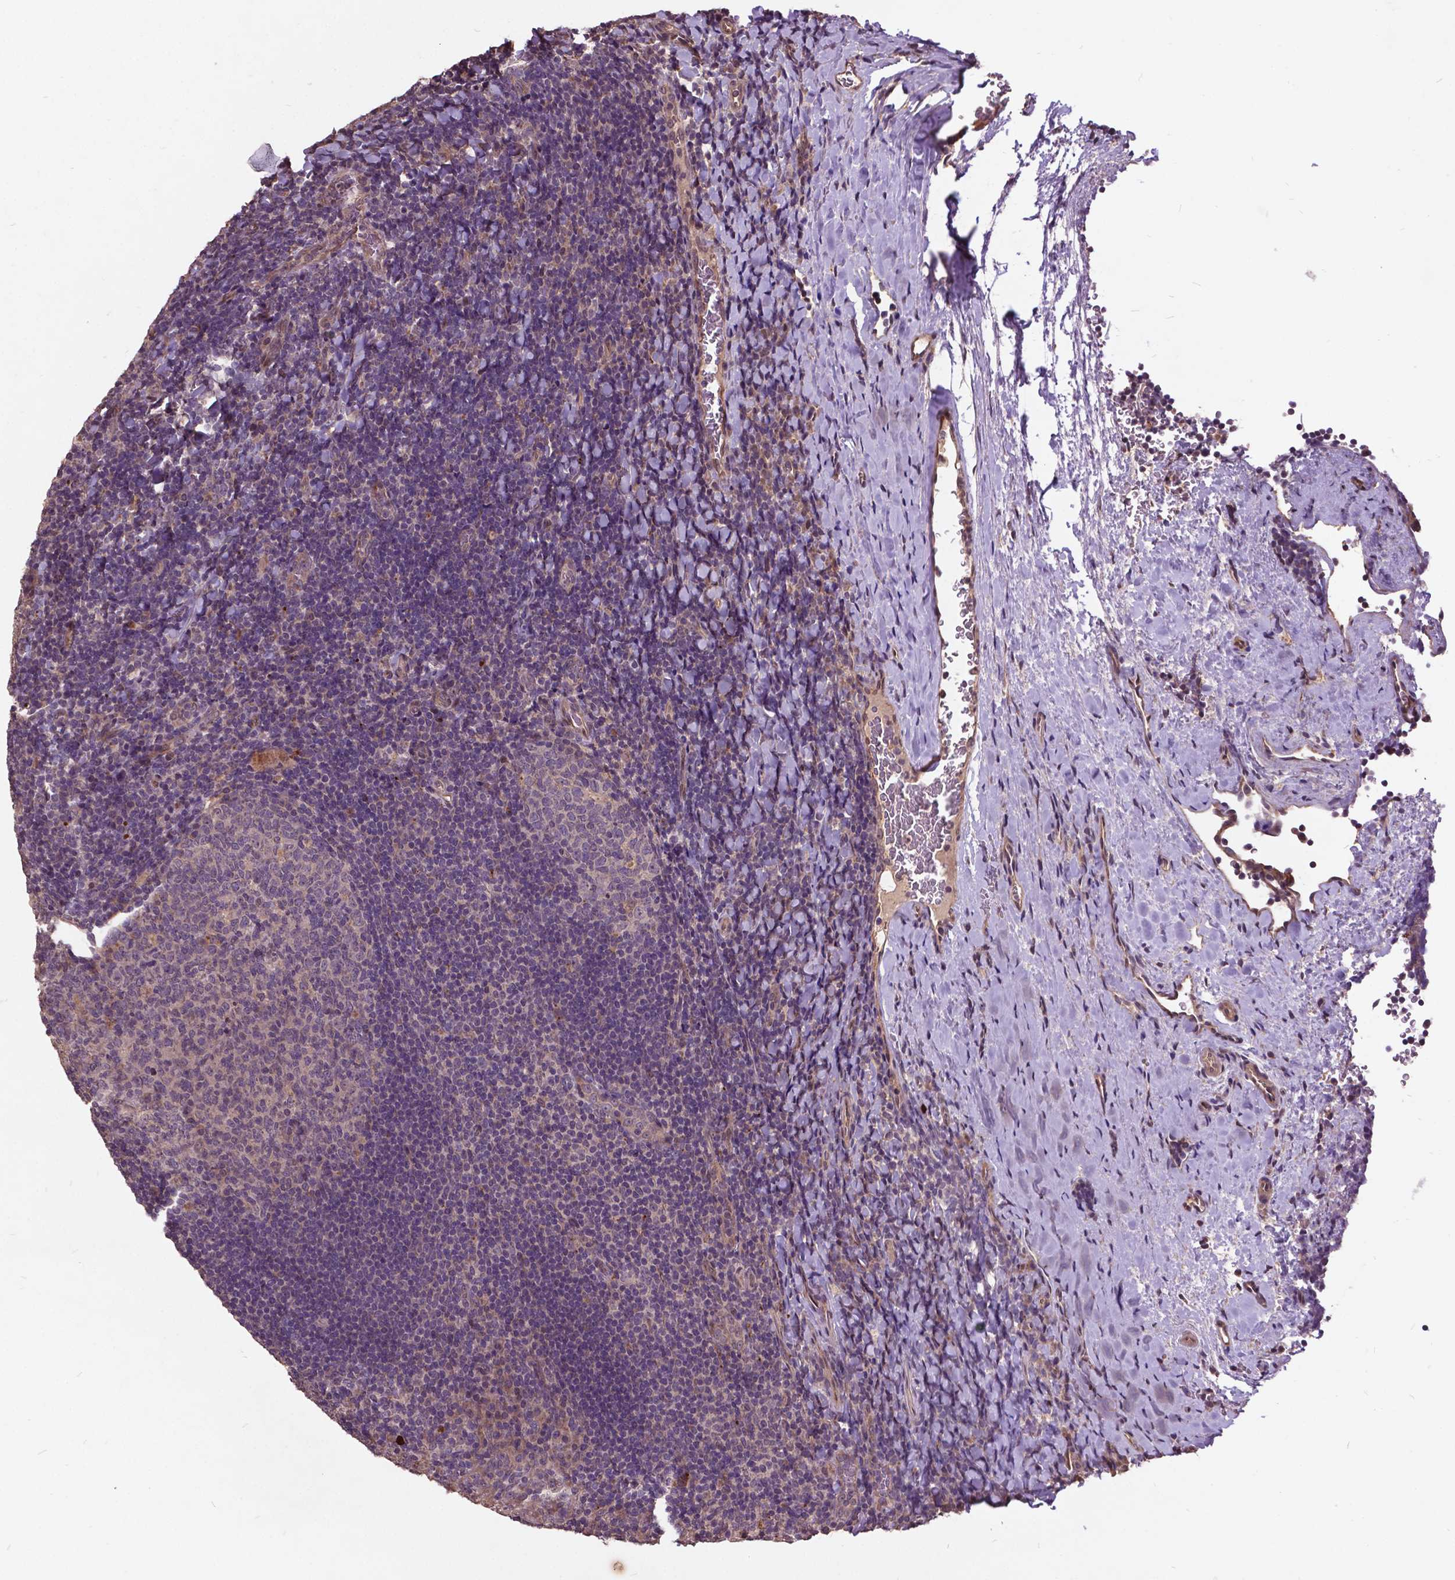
{"staining": {"intensity": "negative", "quantity": "none", "location": "none"}, "tissue": "tonsil", "cell_type": "Germinal center cells", "image_type": "normal", "snomed": [{"axis": "morphology", "description": "Normal tissue, NOS"}, {"axis": "topography", "description": "Tonsil"}], "caption": "The photomicrograph reveals no staining of germinal center cells in normal tonsil.", "gene": "AP1S3", "patient": {"sex": "male", "age": 17}}